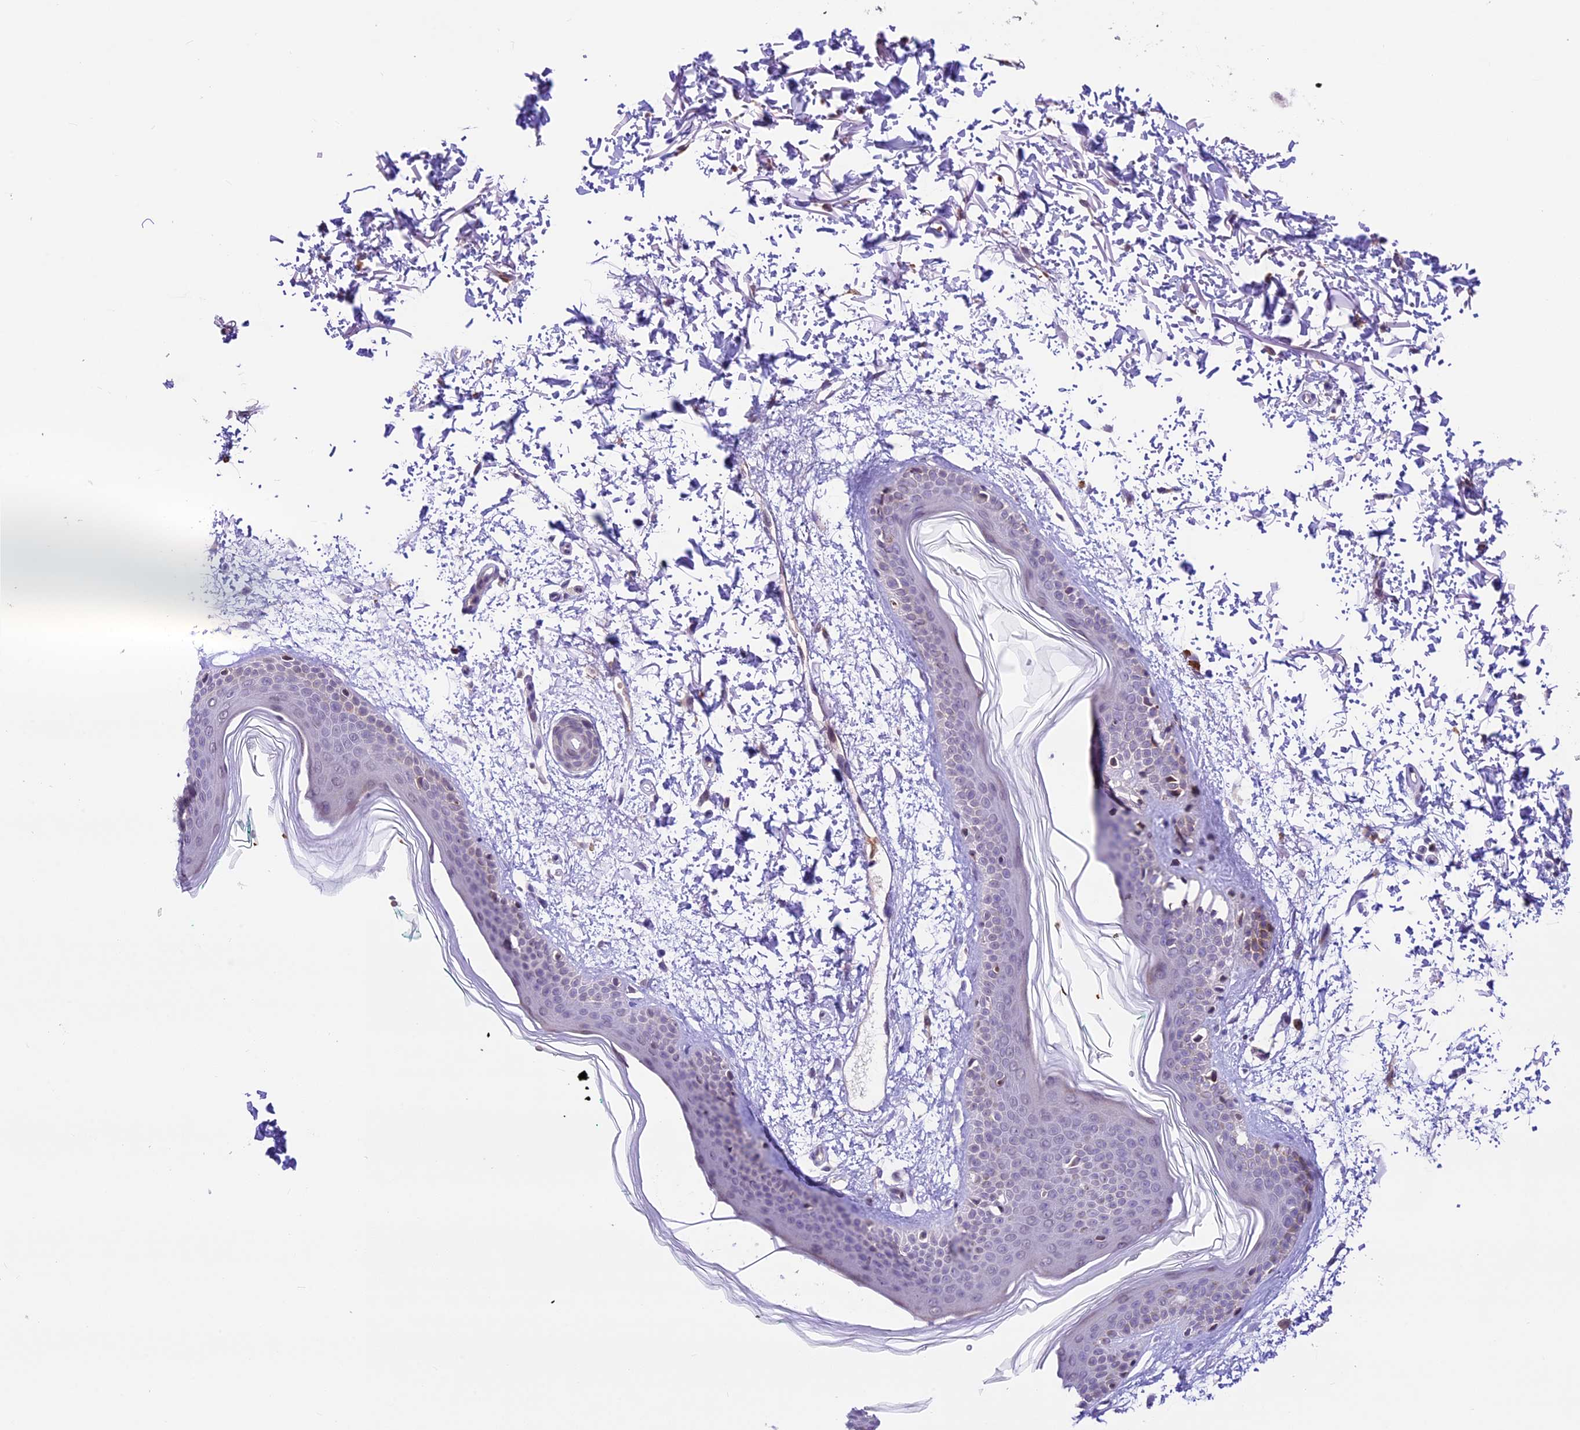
{"staining": {"intensity": "negative", "quantity": "none", "location": "none"}, "tissue": "skin", "cell_type": "Fibroblasts", "image_type": "normal", "snomed": [{"axis": "morphology", "description": "Normal tissue, NOS"}, {"axis": "topography", "description": "Skin"}], "caption": "An immunohistochemistry micrograph of unremarkable skin is shown. There is no staining in fibroblasts of skin. Nuclei are stained in blue.", "gene": "SHKBP1", "patient": {"sex": "male", "age": 66}}